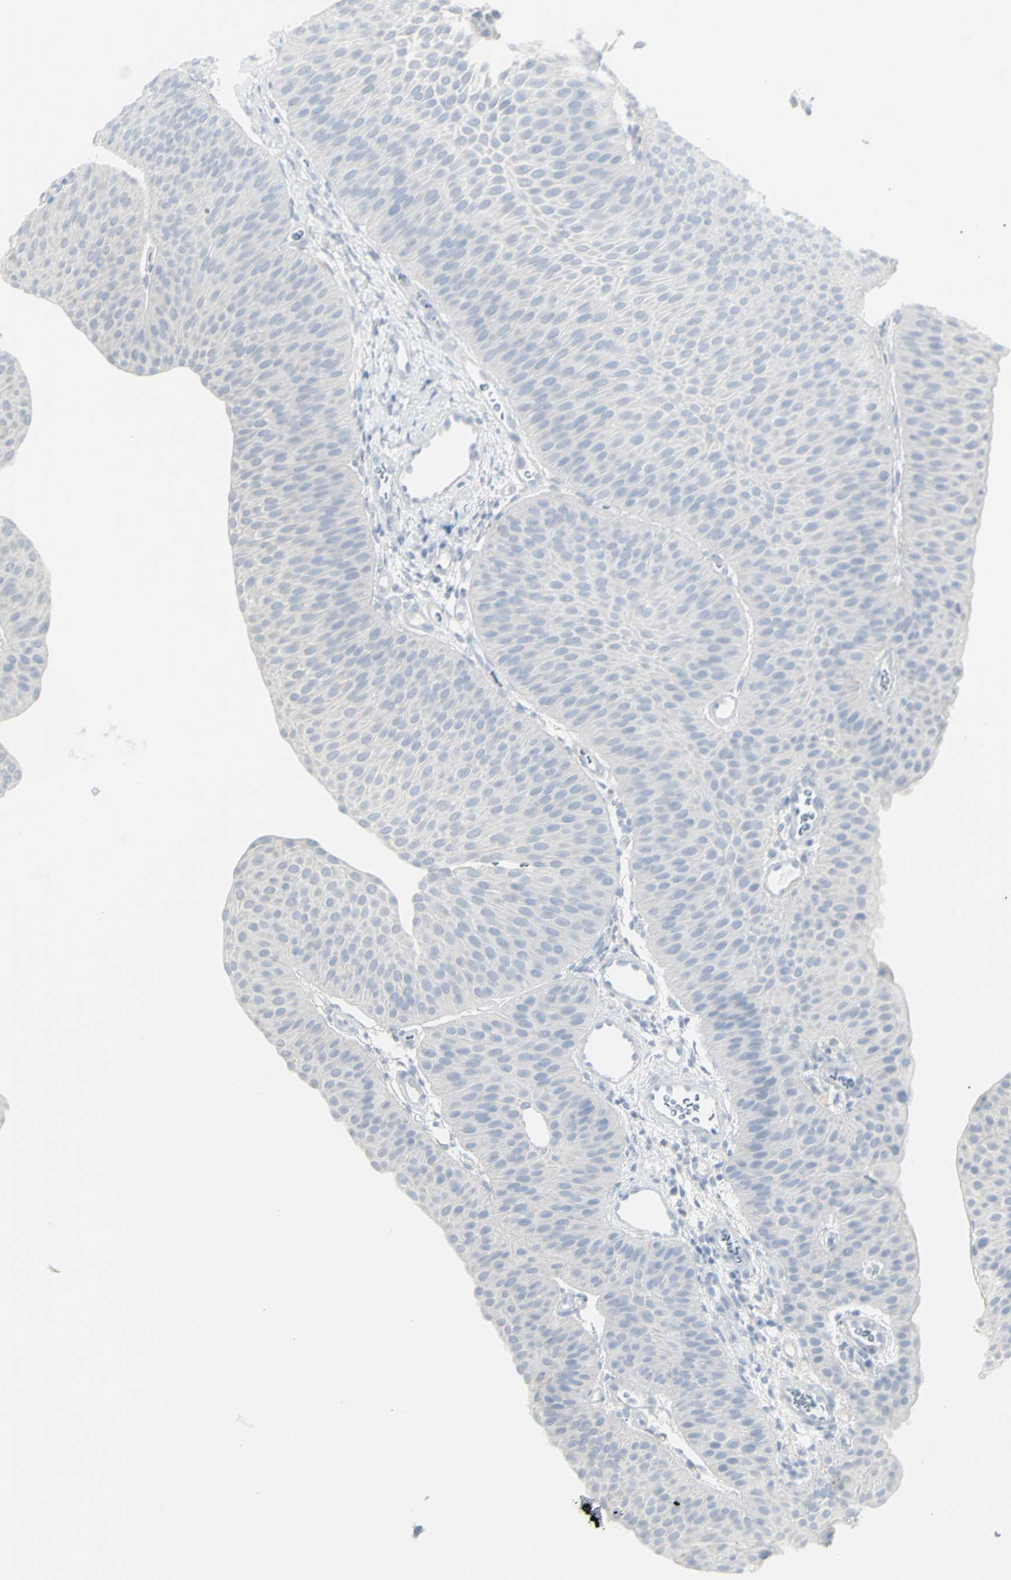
{"staining": {"intensity": "negative", "quantity": "none", "location": "none"}, "tissue": "urothelial cancer", "cell_type": "Tumor cells", "image_type": "cancer", "snomed": [{"axis": "morphology", "description": "Urothelial carcinoma, Low grade"}, {"axis": "topography", "description": "Urinary bladder"}], "caption": "High power microscopy histopathology image of an IHC image of urothelial carcinoma (low-grade), revealing no significant staining in tumor cells.", "gene": "ENSG00000198211", "patient": {"sex": "female", "age": 60}}